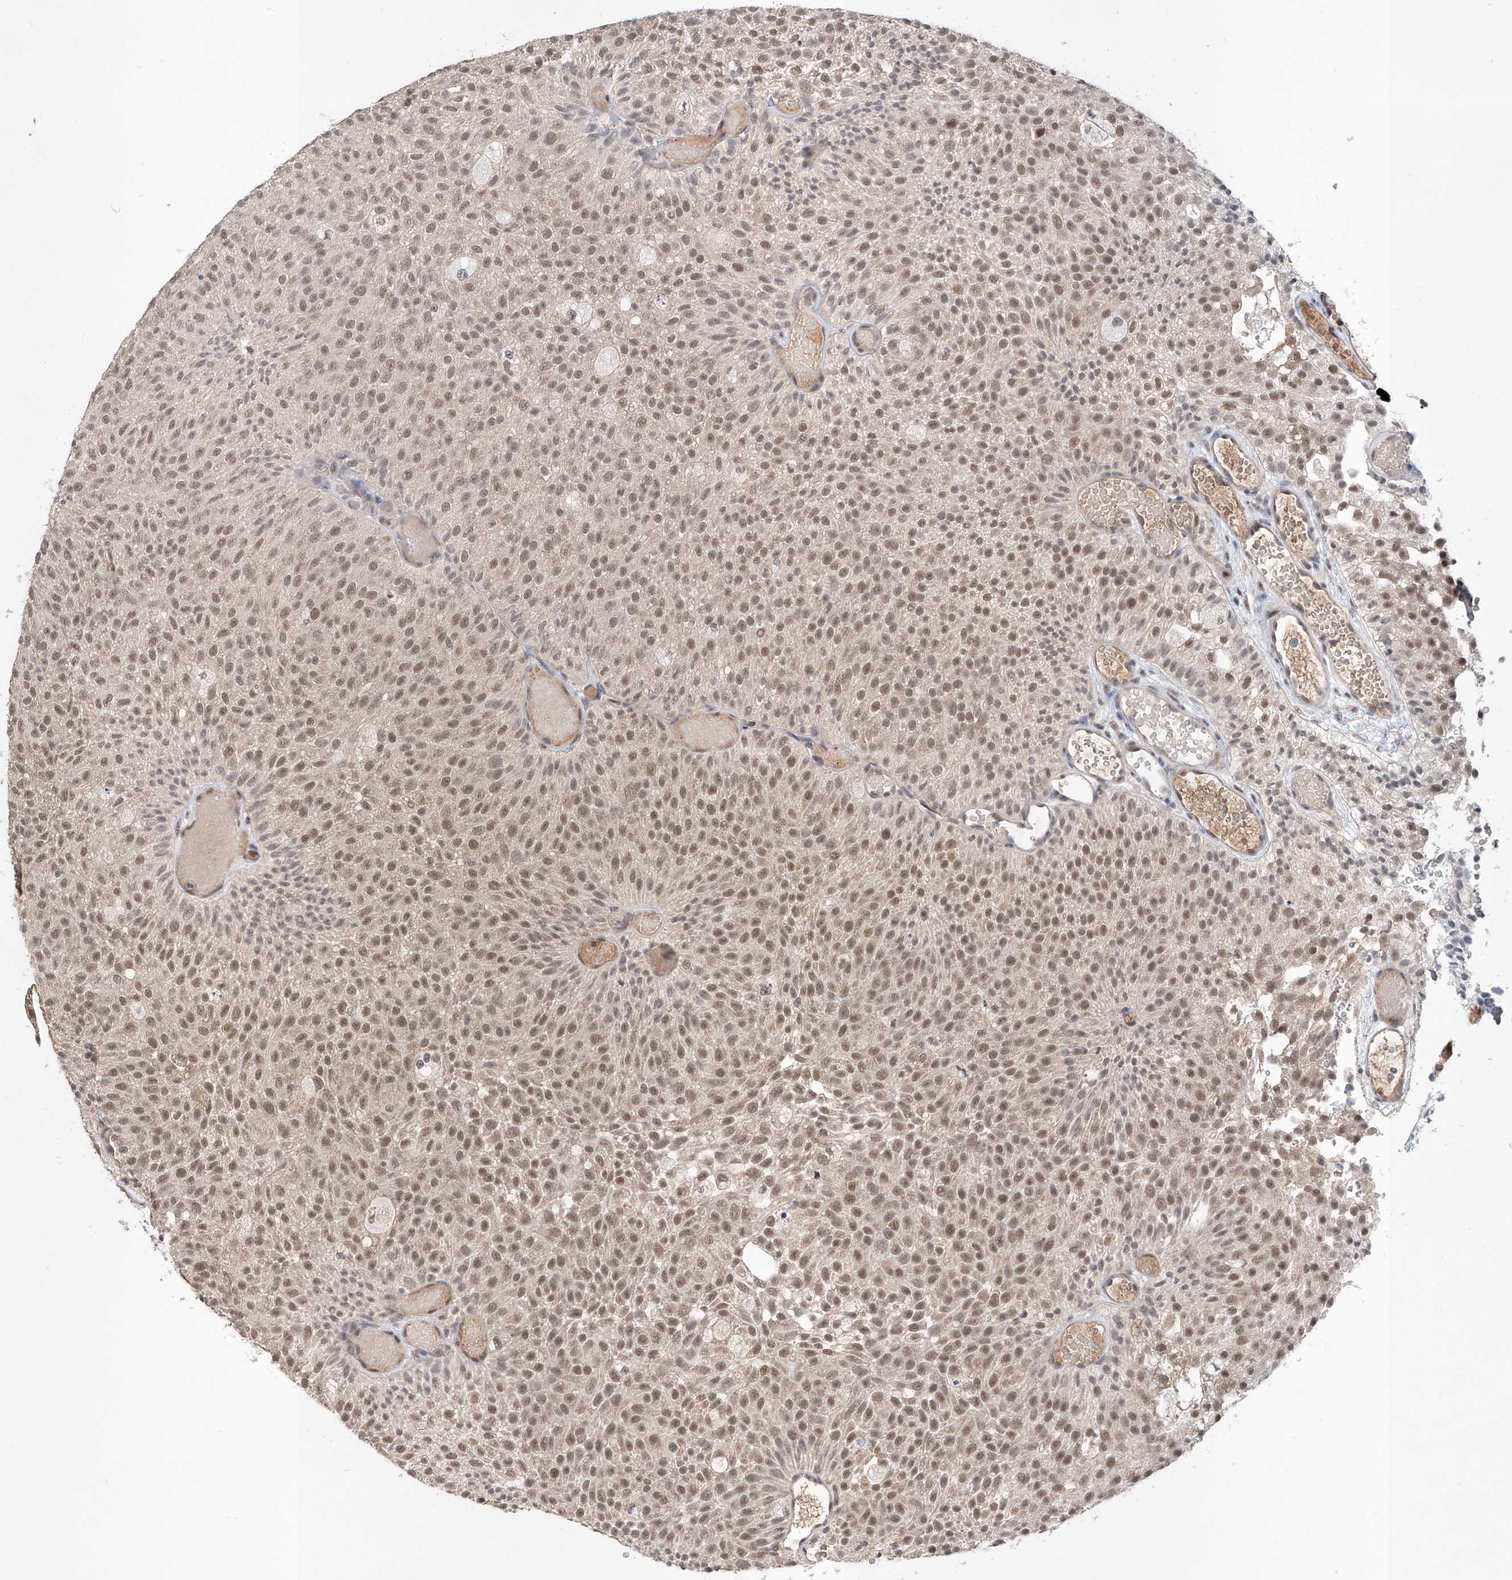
{"staining": {"intensity": "moderate", "quantity": ">75%", "location": "nuclear"}, "tissue": "urothelial cancer", "cell_type": "Tumor cells", "image_type": "cancer", "snomed": [{"axis": "morphology", "description": "Urothelial carcinoma, Low grade"}, {"axis": "topography", "description": "Urinary bladder"}], "caption": "Protein analysis of low-grade urothelial carcinoma tissue reveals moderate nuclear staining in about >75% of tumor cells.", "gene": "CARMIL3", "patient": {"sex": "male", "age": 78}}